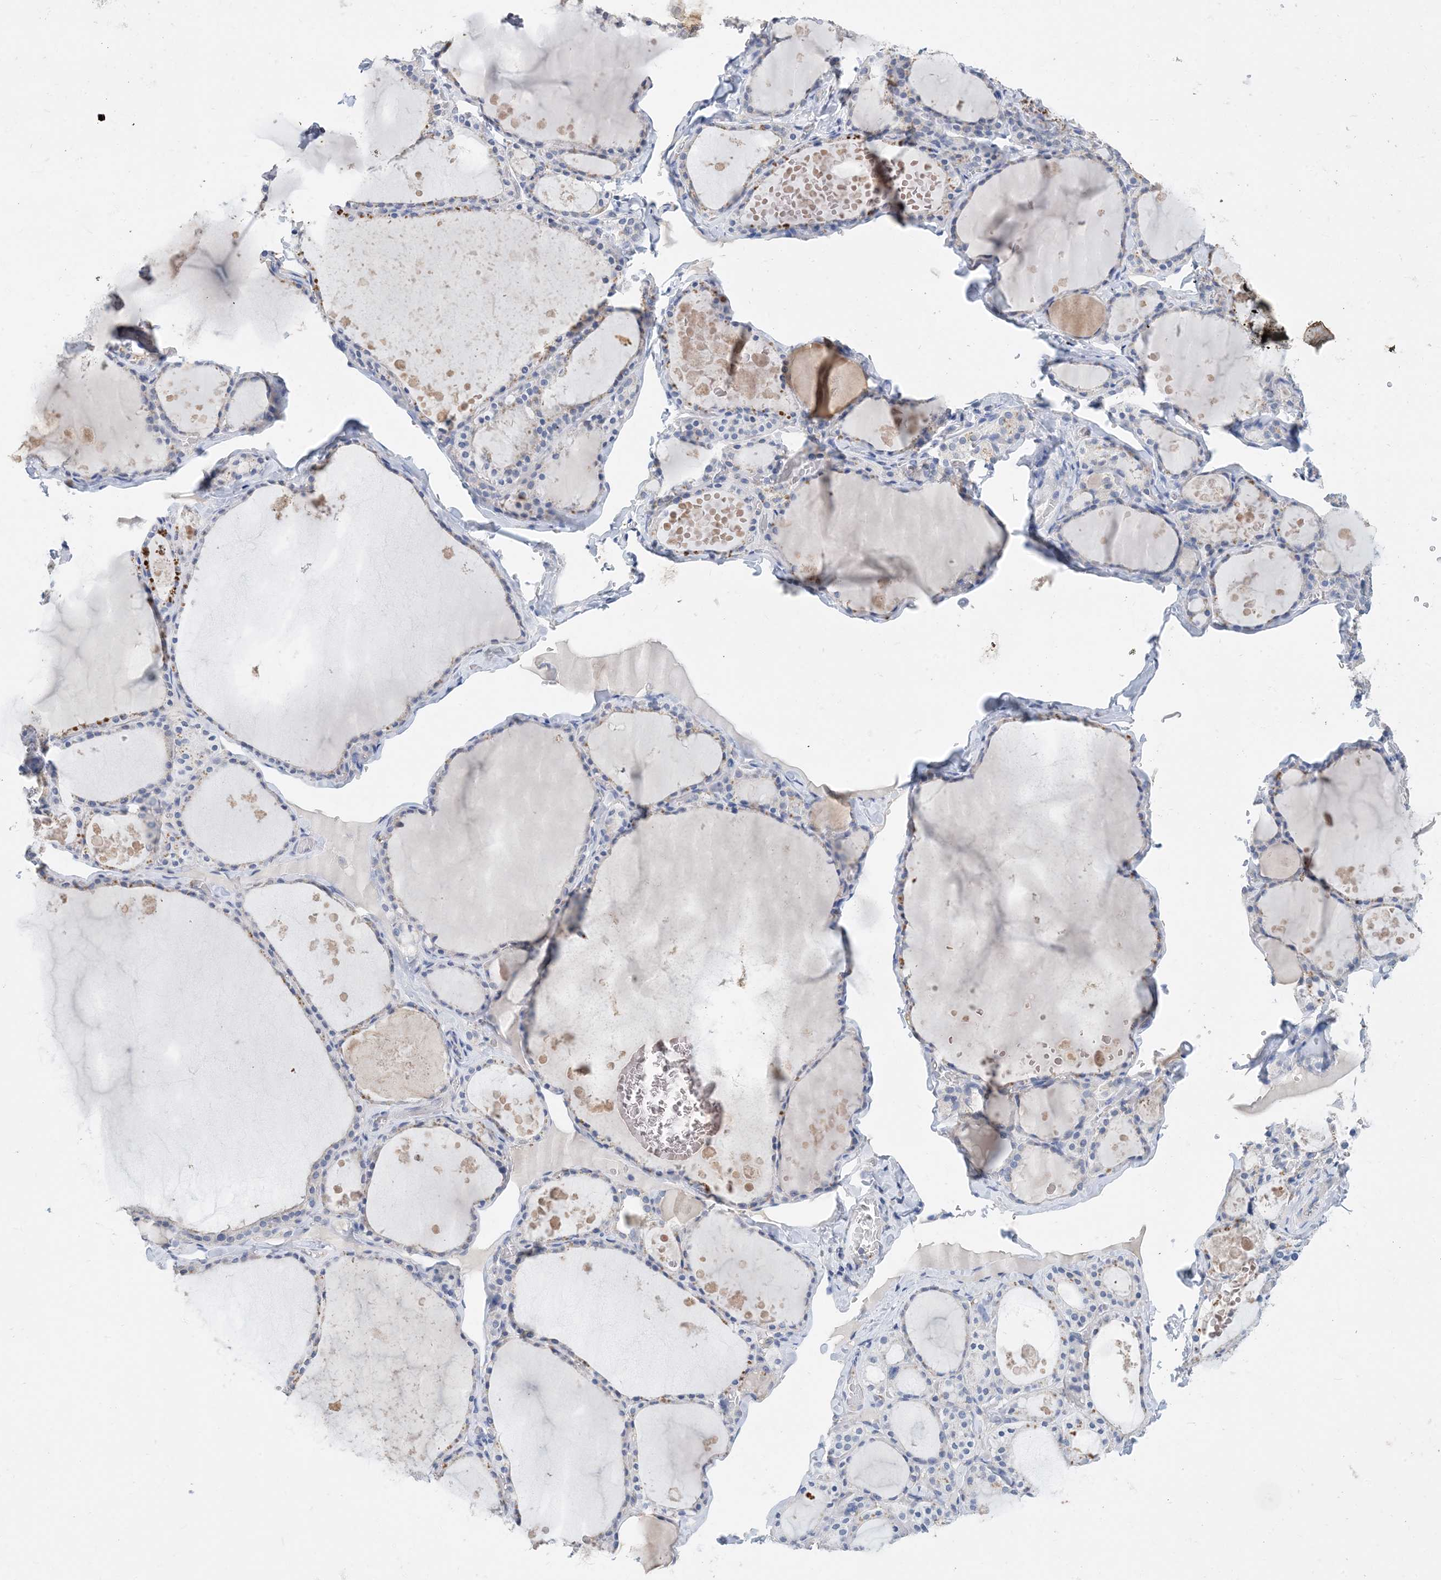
{"staining": {"intensity": "weak", "quantity": "<25%", "location": "cytoplasmic/membranous"}, "tissue": "thyroid gland", "cell_type": "Glandular cells", "image_type": "normal", "snomed": [{"axis": "morphology", "description": "Normal tissue, NOS"}, {"axis": "topography", "description": "Thyroid gland"}], "caption": "High magnification brightfield microscopy of normal thyroid gland stained with DAB (3,3'-diaminobenzidine) (brown) and counterstained with hematoxylin (blue): glandular cells show no significant expression.", "gene": "KPRP", "patient": {"sex": "male", "age": 56}}